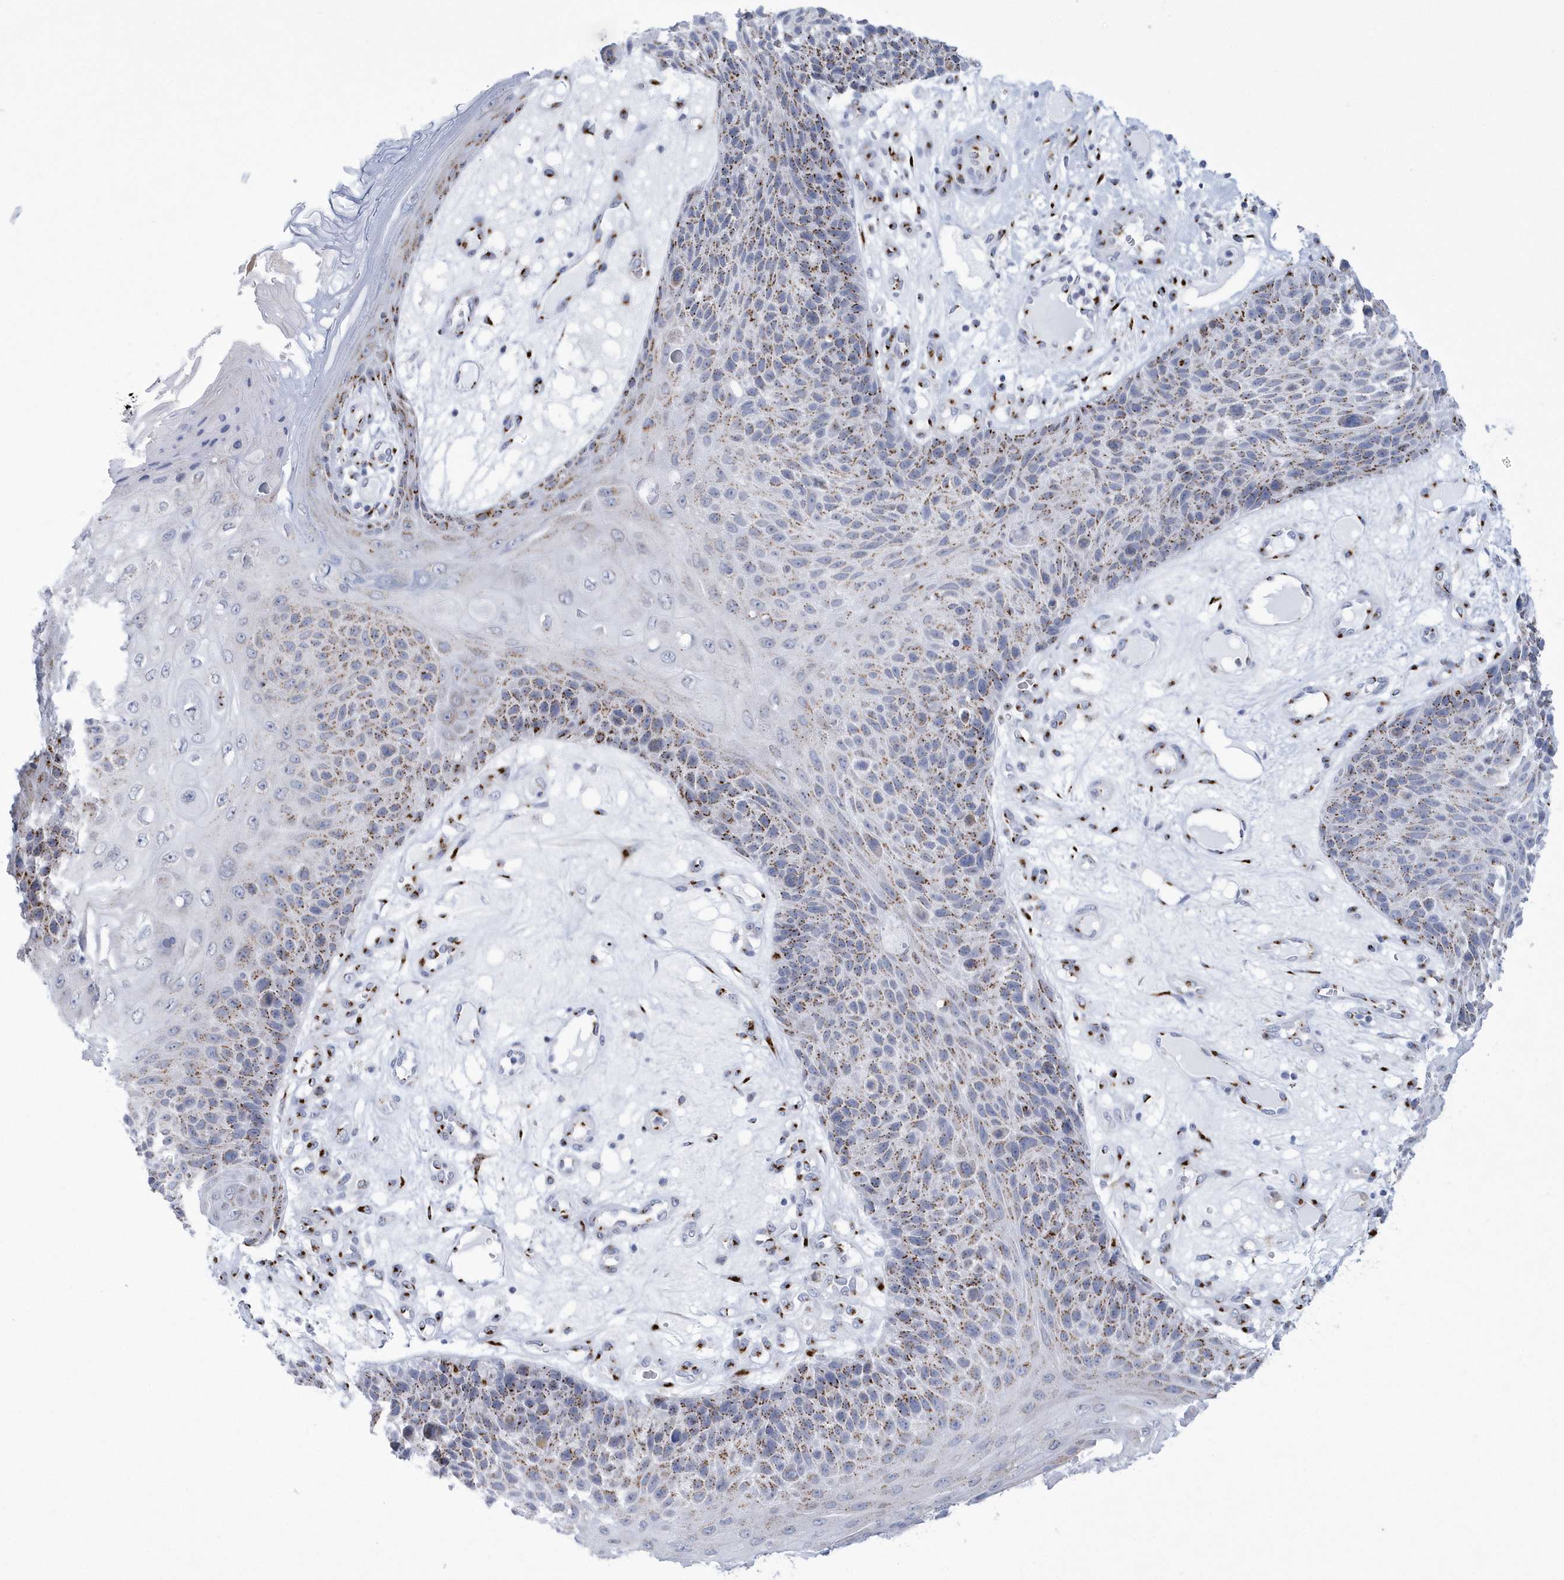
{"staining": {"intensity": "moderate", "quantity": "25%-75%", "location": "cytoplasmic/membranous"}, "tissue": "skin cancer", "cell_type": "Tumor cells", "image_type": "cancer", "snomed": [{"axis": "morphology", "description": "Squamous cell carcinoma, NOS"}, {"axis": "topography", "description": "Skin"}], "caption": "An immunohistochemistry (IHC) histopathology image of tumor tissue is shown. Protein staining in brown labels moderate cytoplasmic/membranous positivity in squamous cell carcinoma (skin) within tumor cells. Ihc stains the protein of interest in brown and the nuclei are stained blue.", "gene": "SLX9", "patient": {"sex": "female", "age": 88}}